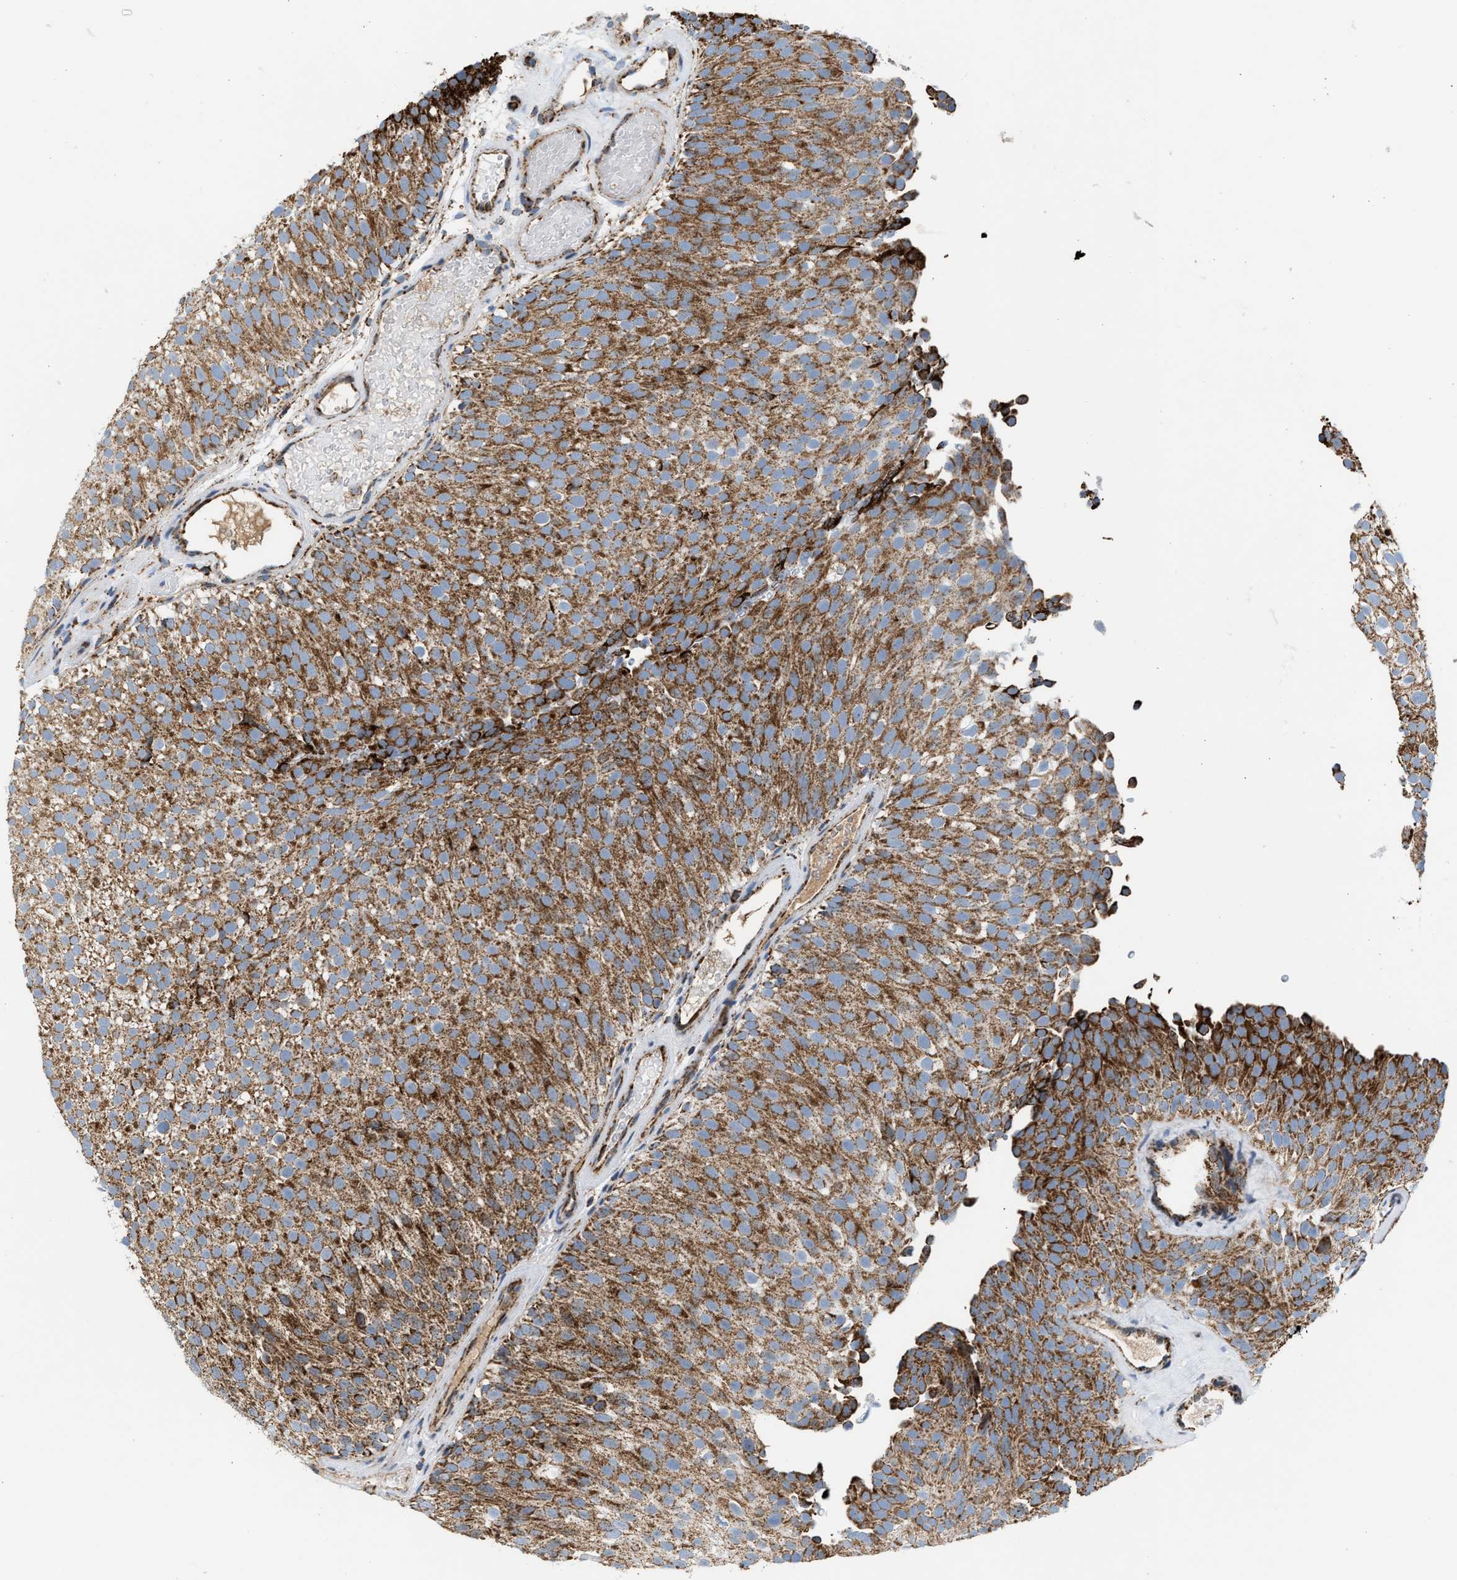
{"staining": {"intensity": "moderate", "quantity": ">75%", "location": "cytoplasmic/membranous"}, "tissue": "urothelial cancer", "cell_type": "Tumor cells", "image_type": "cancer", "snomed": [{"axis": "morphology", "description": "Urothelial carcinoma, Low grade"}, {"axis": "topography", "description": "Urinary bladder"}], "caption": "Urothelial carcinoma (low-grade) stained with a protein marker shows moderate staining in tumor cells.", "gene": "PMPCA", "patient": {"sex": "male", "age": 78}}